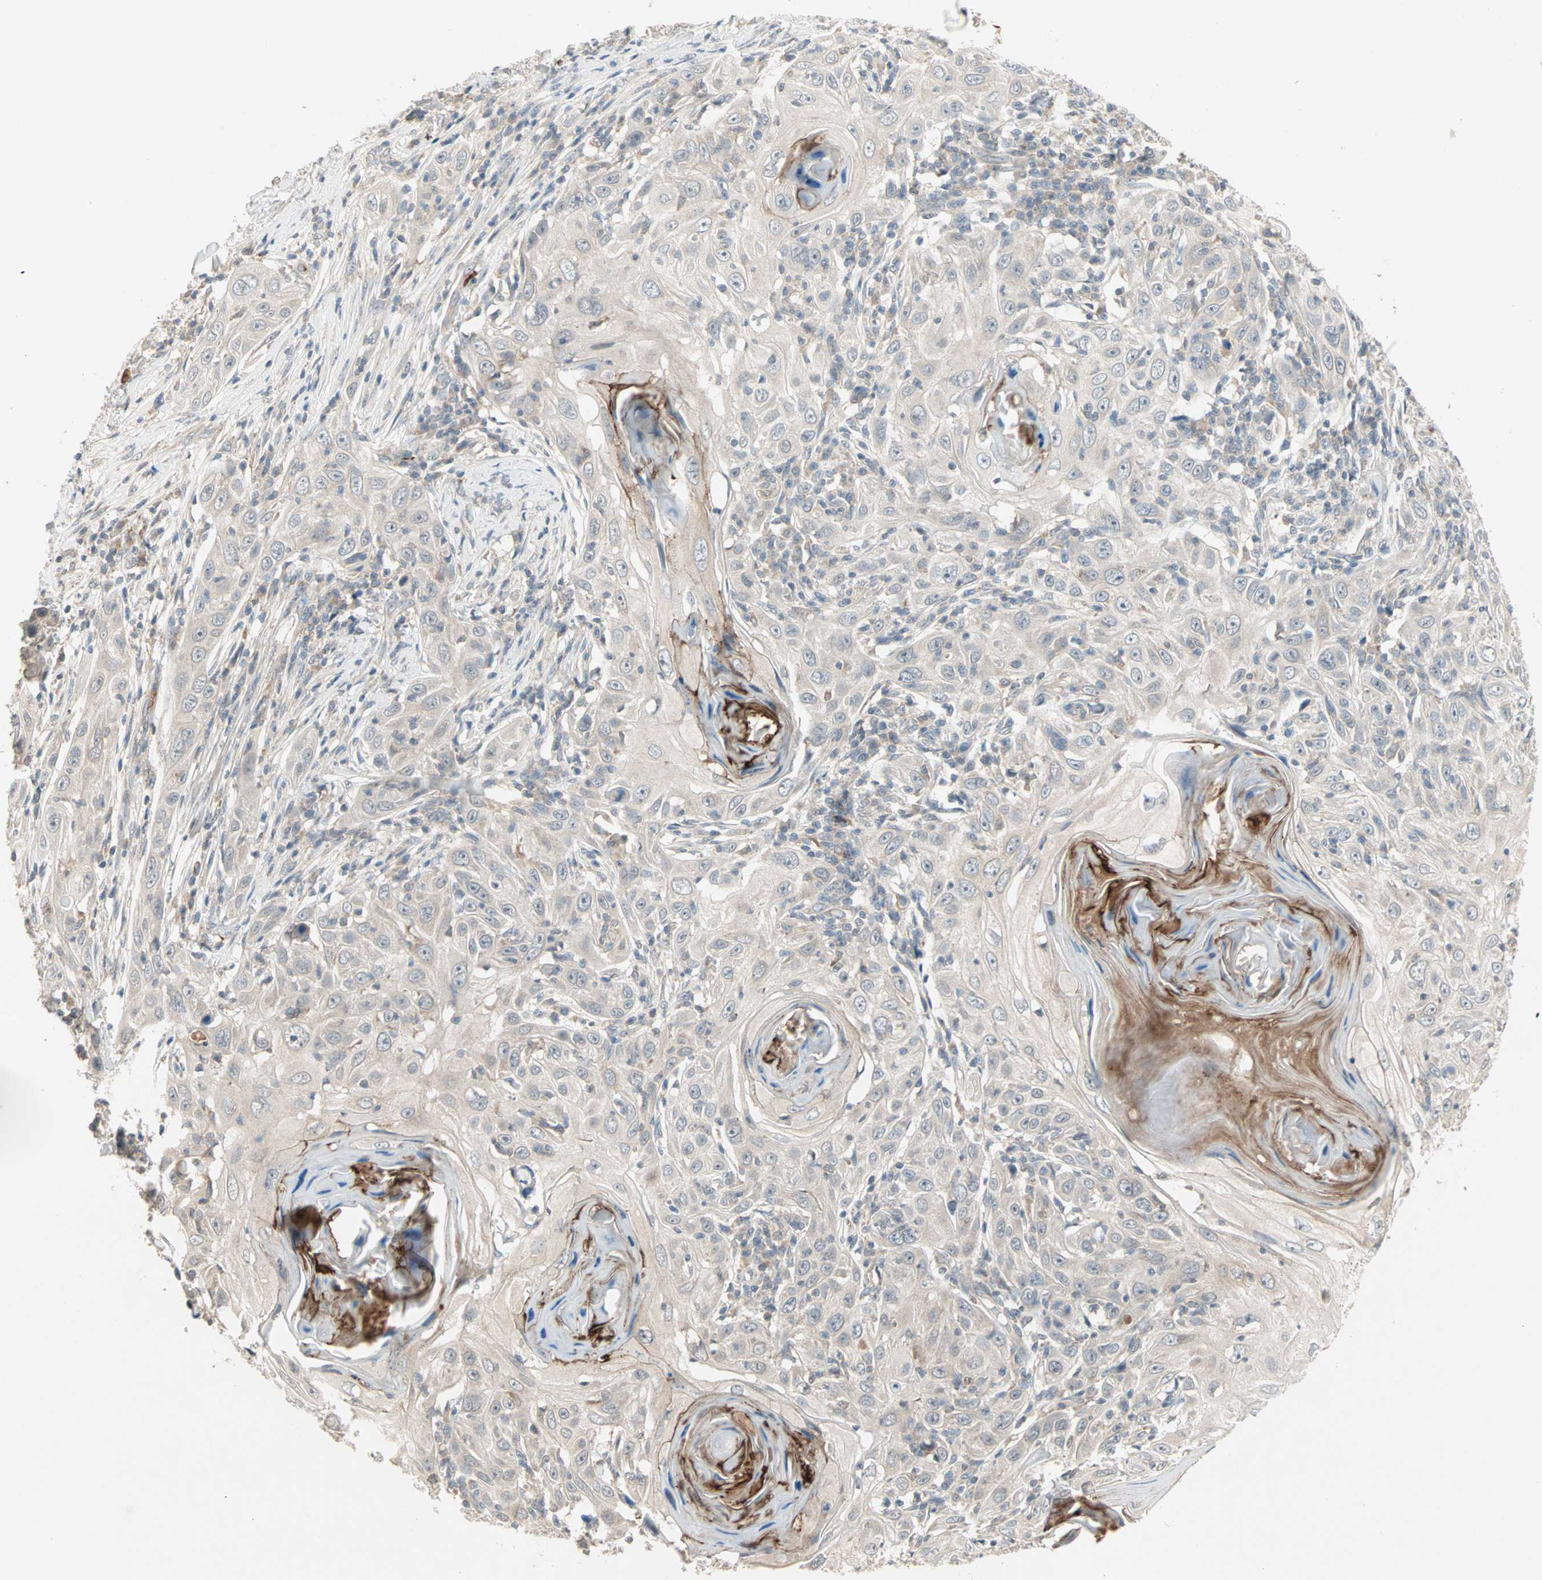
{"staining": {"intensity": "strong", "quantity": "<25%", "location": "cytoplasmic/membranous"}, "tissue": "skin cancer", "cell_type": "Tumor cells", "image_type": "cancer", "snomed": [{"axis": "morphology", "description": "Squamous cell carcinoma, NOS"}, {"axis": "topography", "description": "Skin"}], "caption": "About <25% of tumor cells in human squamous cell carcinoma (skin) reveal strong cytoplasmic/membranous protein staining as visualized by brown immunohistochemical staining.", "gene": "PROS1", "patient": {"sex": "female", "age": 88}}